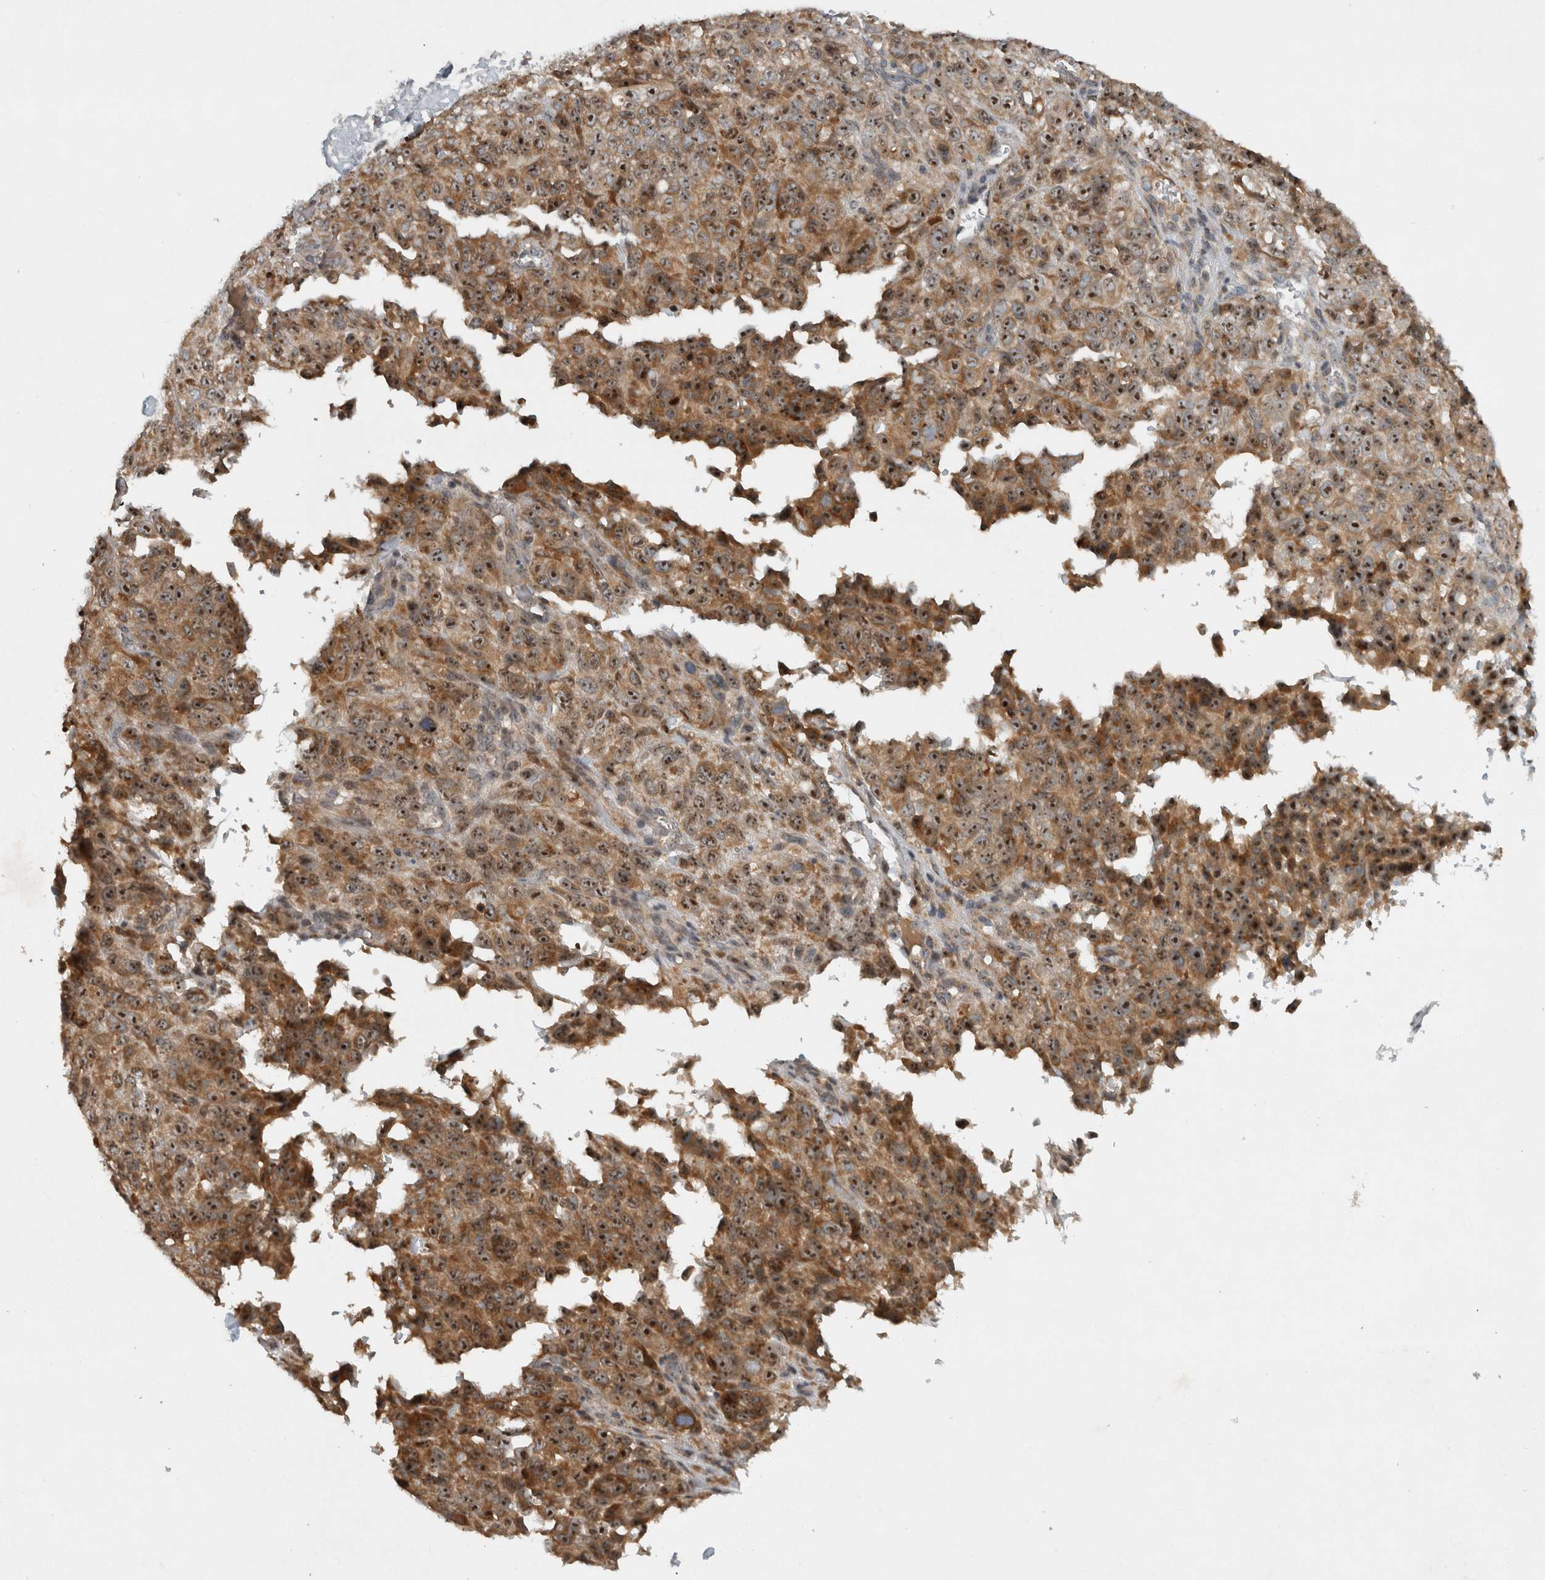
{"staining": {"intensity": "moderate", "quantity": ">75%", "location": "cytoplasmic/membranous,nuclear"}, "tissue": "melanoma", "cell_type": "Tumor cells", "image_type": "cancer", "snomed": [{"axis": "morphology", "description": "Malignant melanoma, Metastatic site"}, {"axis": "topography", "description": "Skin"}], "caption": "Immunohistochemical staining of human malignant melanoma (metastatic site) demonstrates moderate cytoplasmic/membranous and nuclear protein positivity in about >75% of tumor cells.", "gene": "GPR137B", "patient": {"sex": "female", "age": 72}}